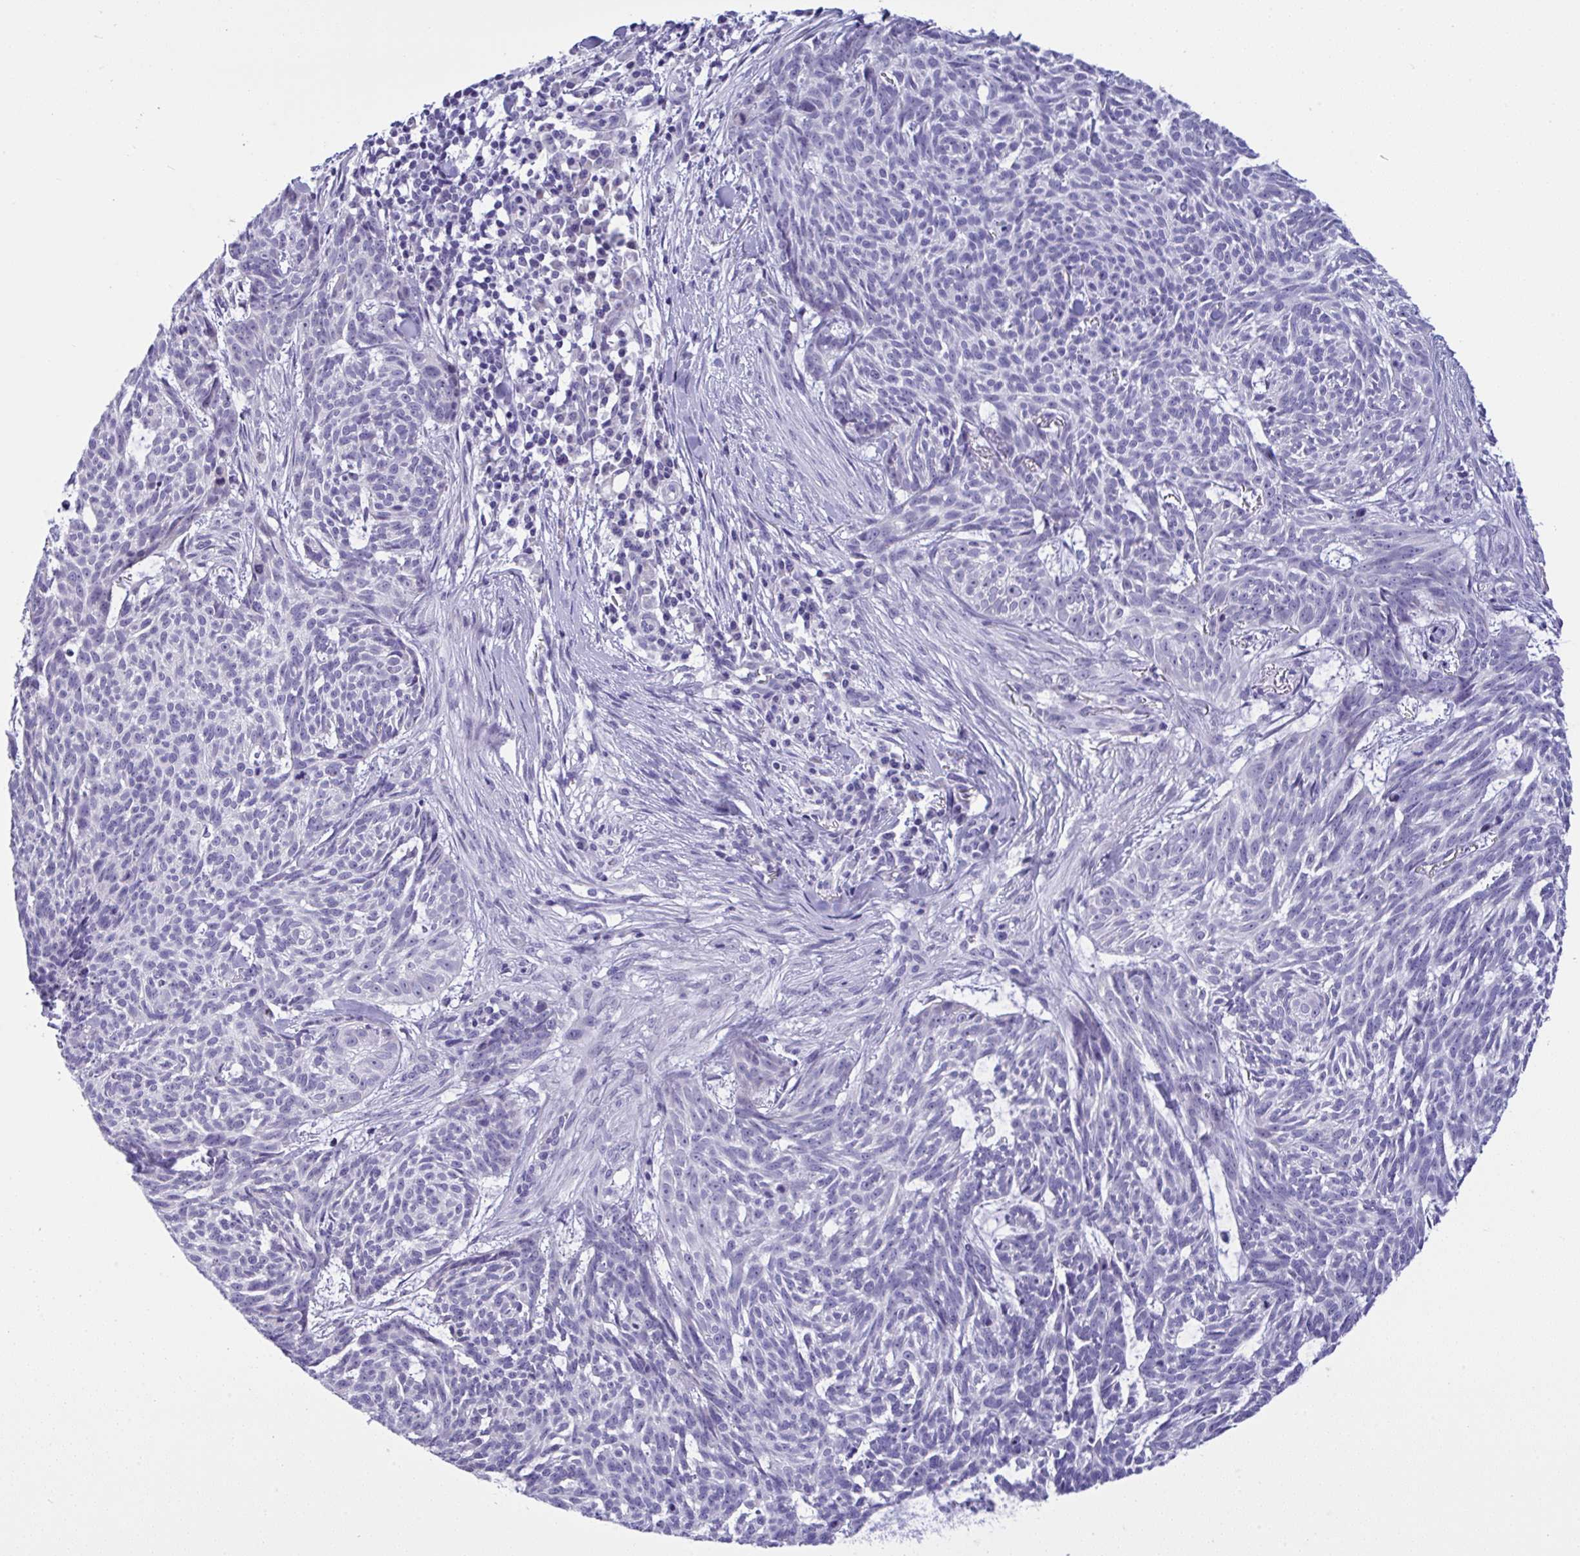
{"staining": {"intensity": "negative", "quantity": "none", "location": "none"}, "tissue": "skin cancer", "cell_type": "Tumor cells", "image_type": "cancer", "snomed": [{"axis": "morphology", "description": "Basal cell carcinoma"}, {"axis": "topography", "description": "Skin"}], "caption": "Tumor cells are negative for brown protein staining in skin cancer (basal cell carcinoma). (Brightfield microscopy of DAB (3,3'-diaminobenzidine) immunohistochemistry (IHC) at high magnification).", "gene": "YBX2", "patient": {"sex": "female", "age": 93}}